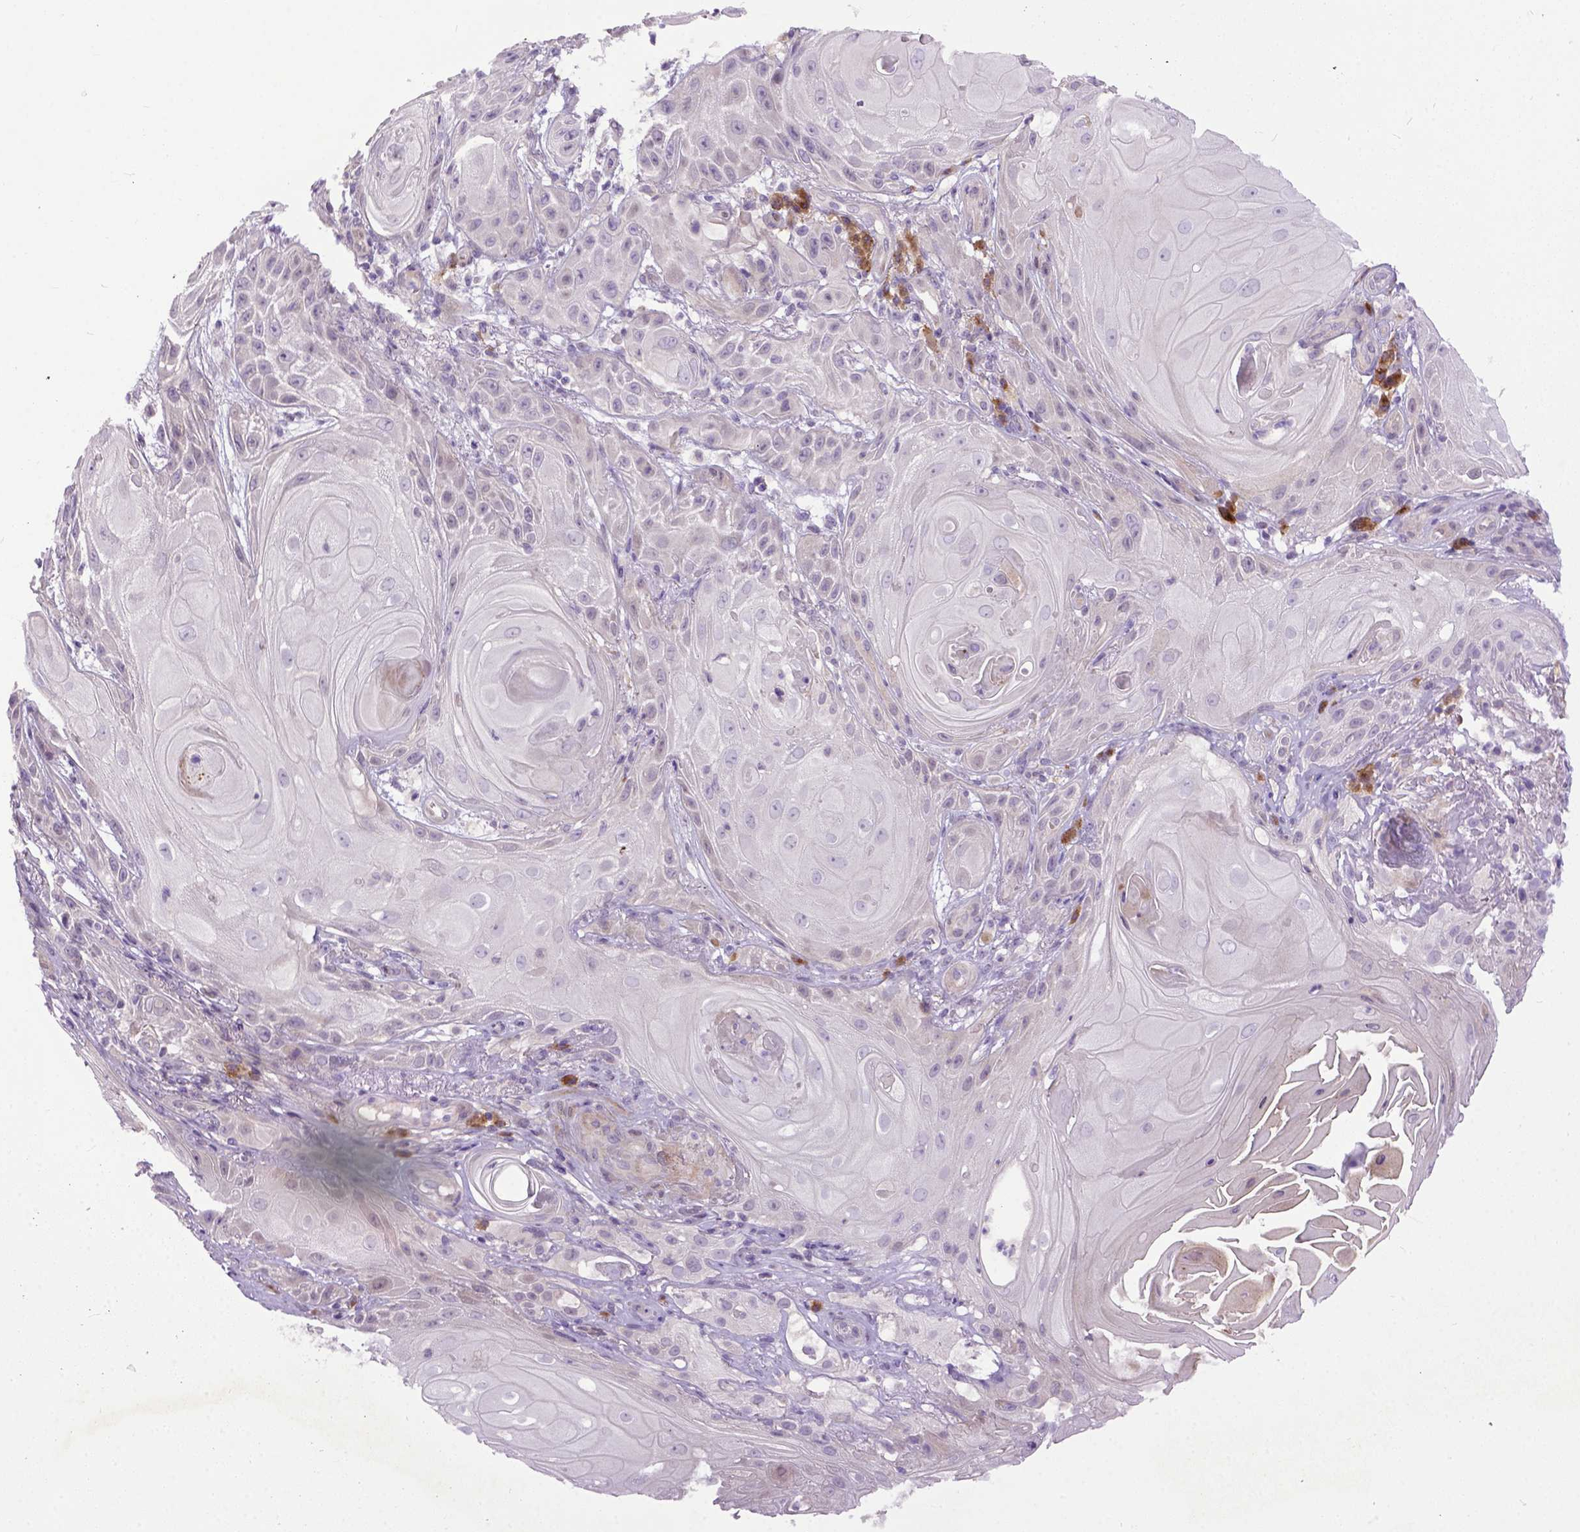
{"staining": {"intensity": "negative", "quantity": "none", "location": "none"}, "tissue": "skin cancer", "cell_type": "Tumor cells", "image_type": "cancer", "snomed": [{"axis": "morphology", "description": "Squamous cell carcinoma, NOS"}, {"axis": "topography", "description": "Skin"}], "caption": "This is an immunohistochemistry (IHC) histopathology image of human squamous cell carcinoma (skin). There is no staining in tumor cells.", "gene": "CPNE1", "patient": {"sex": "male", "age": 62}}